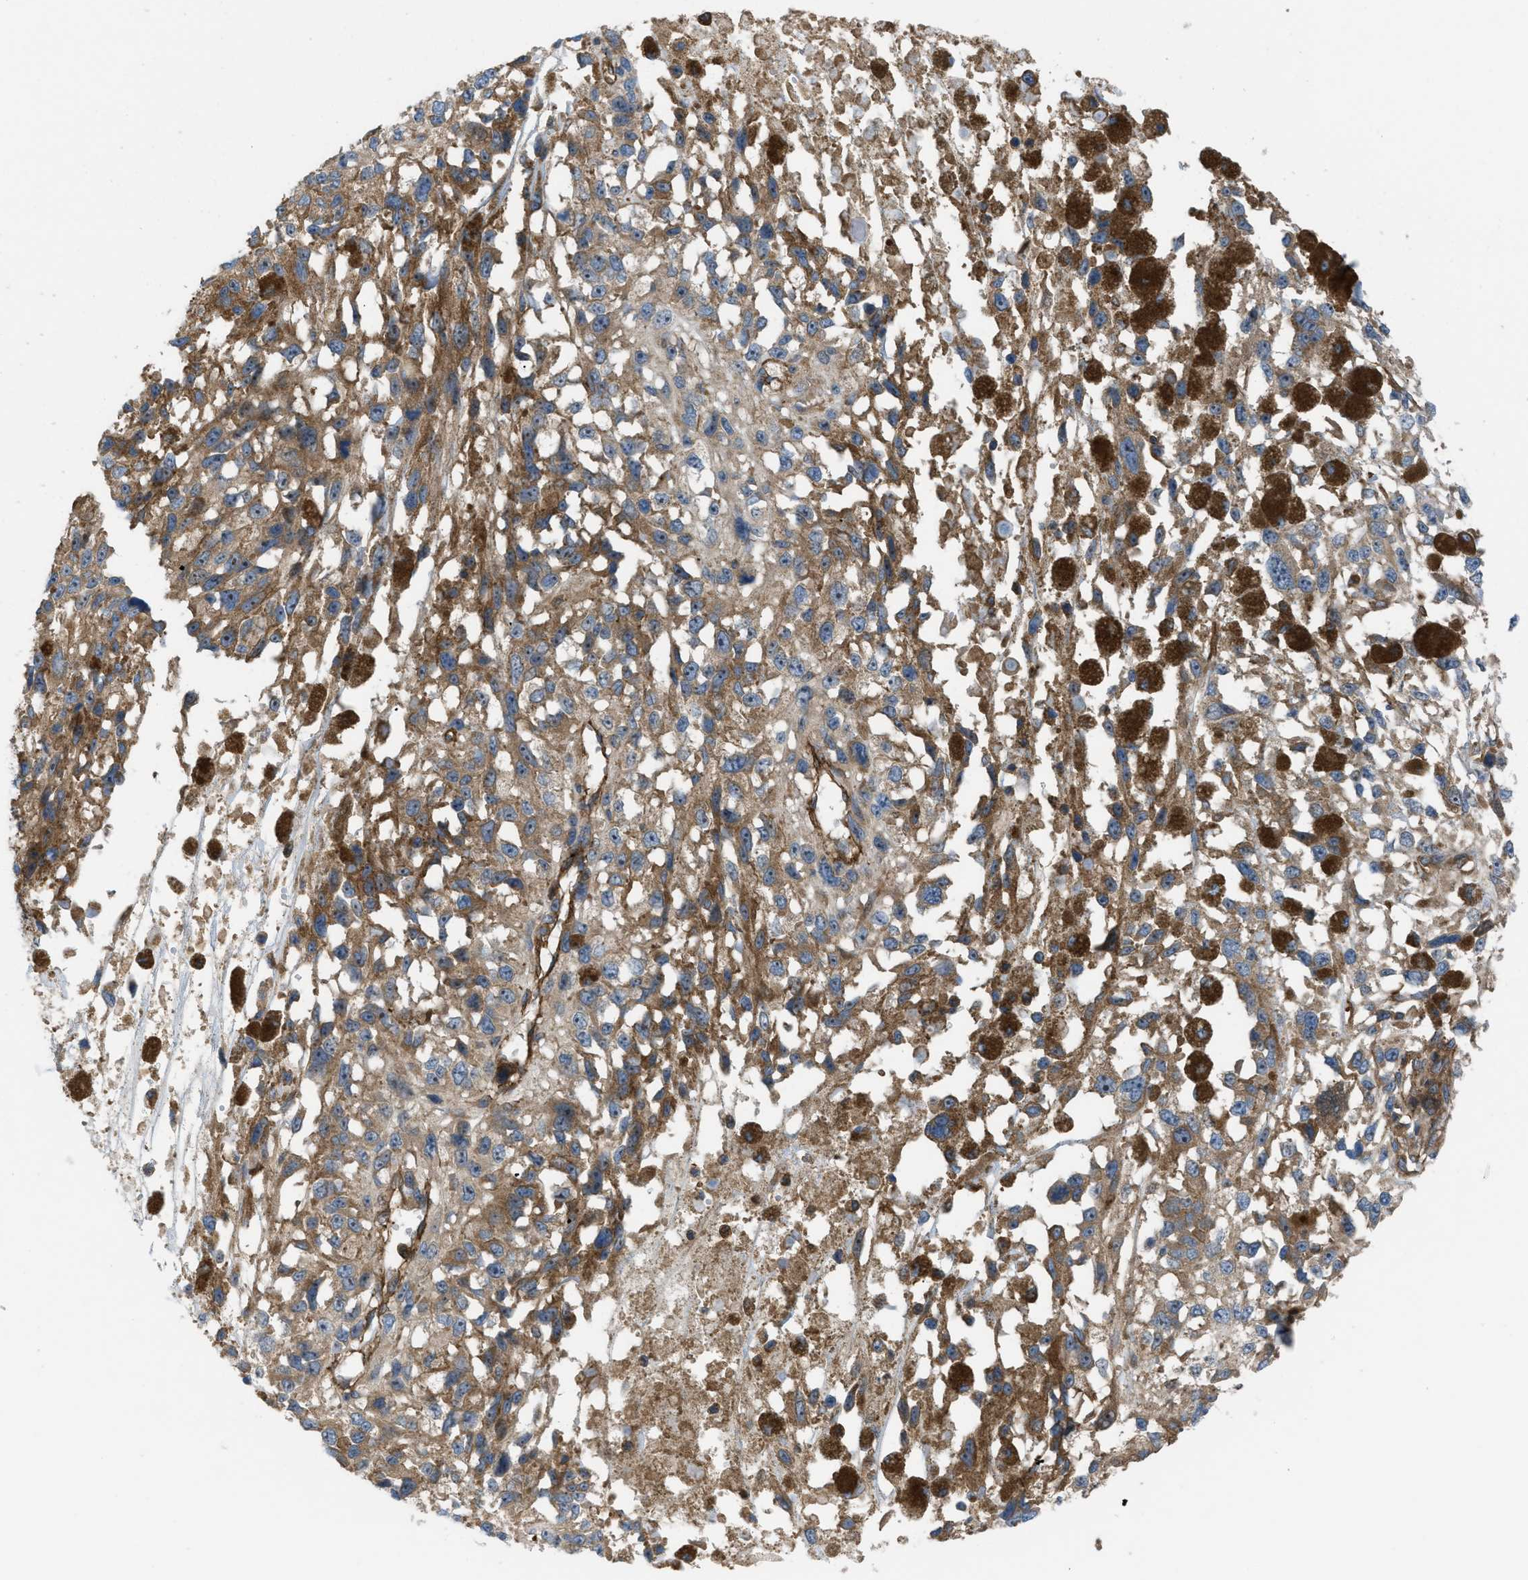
{"staining": {"intensity": "moderate", "quantity": ">75%", "location": "cytoplasmic/membranous"}, "tissue": "melanoma", "cell_type": "Tumor cells", "image_type": "cancer", "snomed": [{"axis": "morphology", "description": "Malignant melanoma, Metastatic site"}, {"axis": "topography", "description": "Lymph node"}], "caption": "Melanoma stained for a protein shows moderate cytoplasmic/membranous positivity in tumor cells.", "gene": "ATP2A3", "patient": {"sex": "male", "age": 59}}